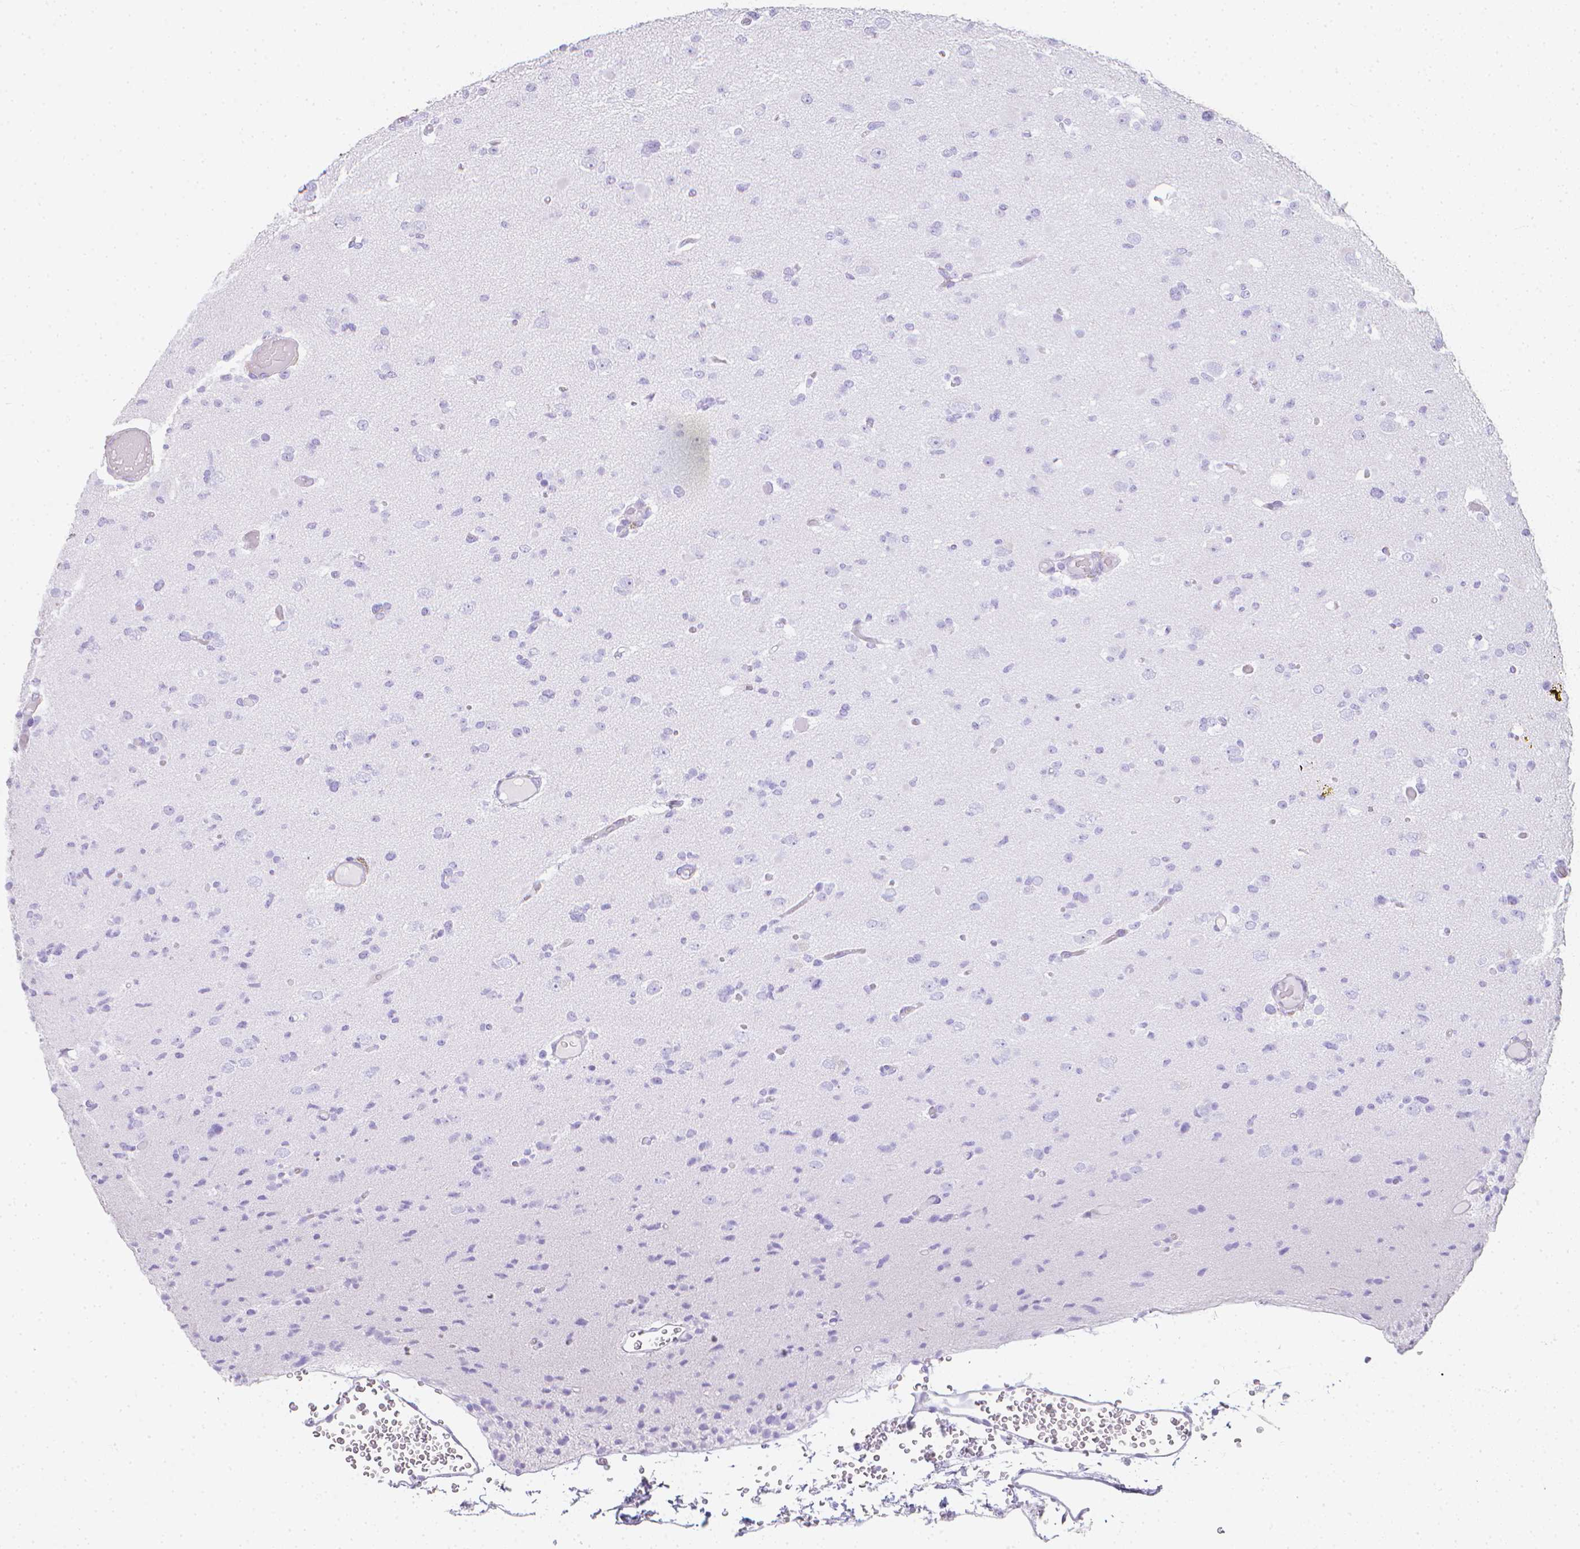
{"staining": {"intensity": "negative", "quantity": "none", "location": "none"}, "tissue": "glioma", "cell_type": "Tumor cells", "image_type": "cancer", "snomed": [{"axis": "morphology", "description": "Glioma, malignant, Low grade"}, {"axis": "topography", "description": "Brain"}], "caption": "Immunohistochemistry of human malignant glioma (low-grade) demonstrates no staining in tumor cells. The staining was performed using DAB to visualize the protein expression in brown, while the nuclei were stained in blue with hematoxylin (Magnification: 20x).", "gene": "LGALS4", "patient": {"sex": "female", "age": 22}}